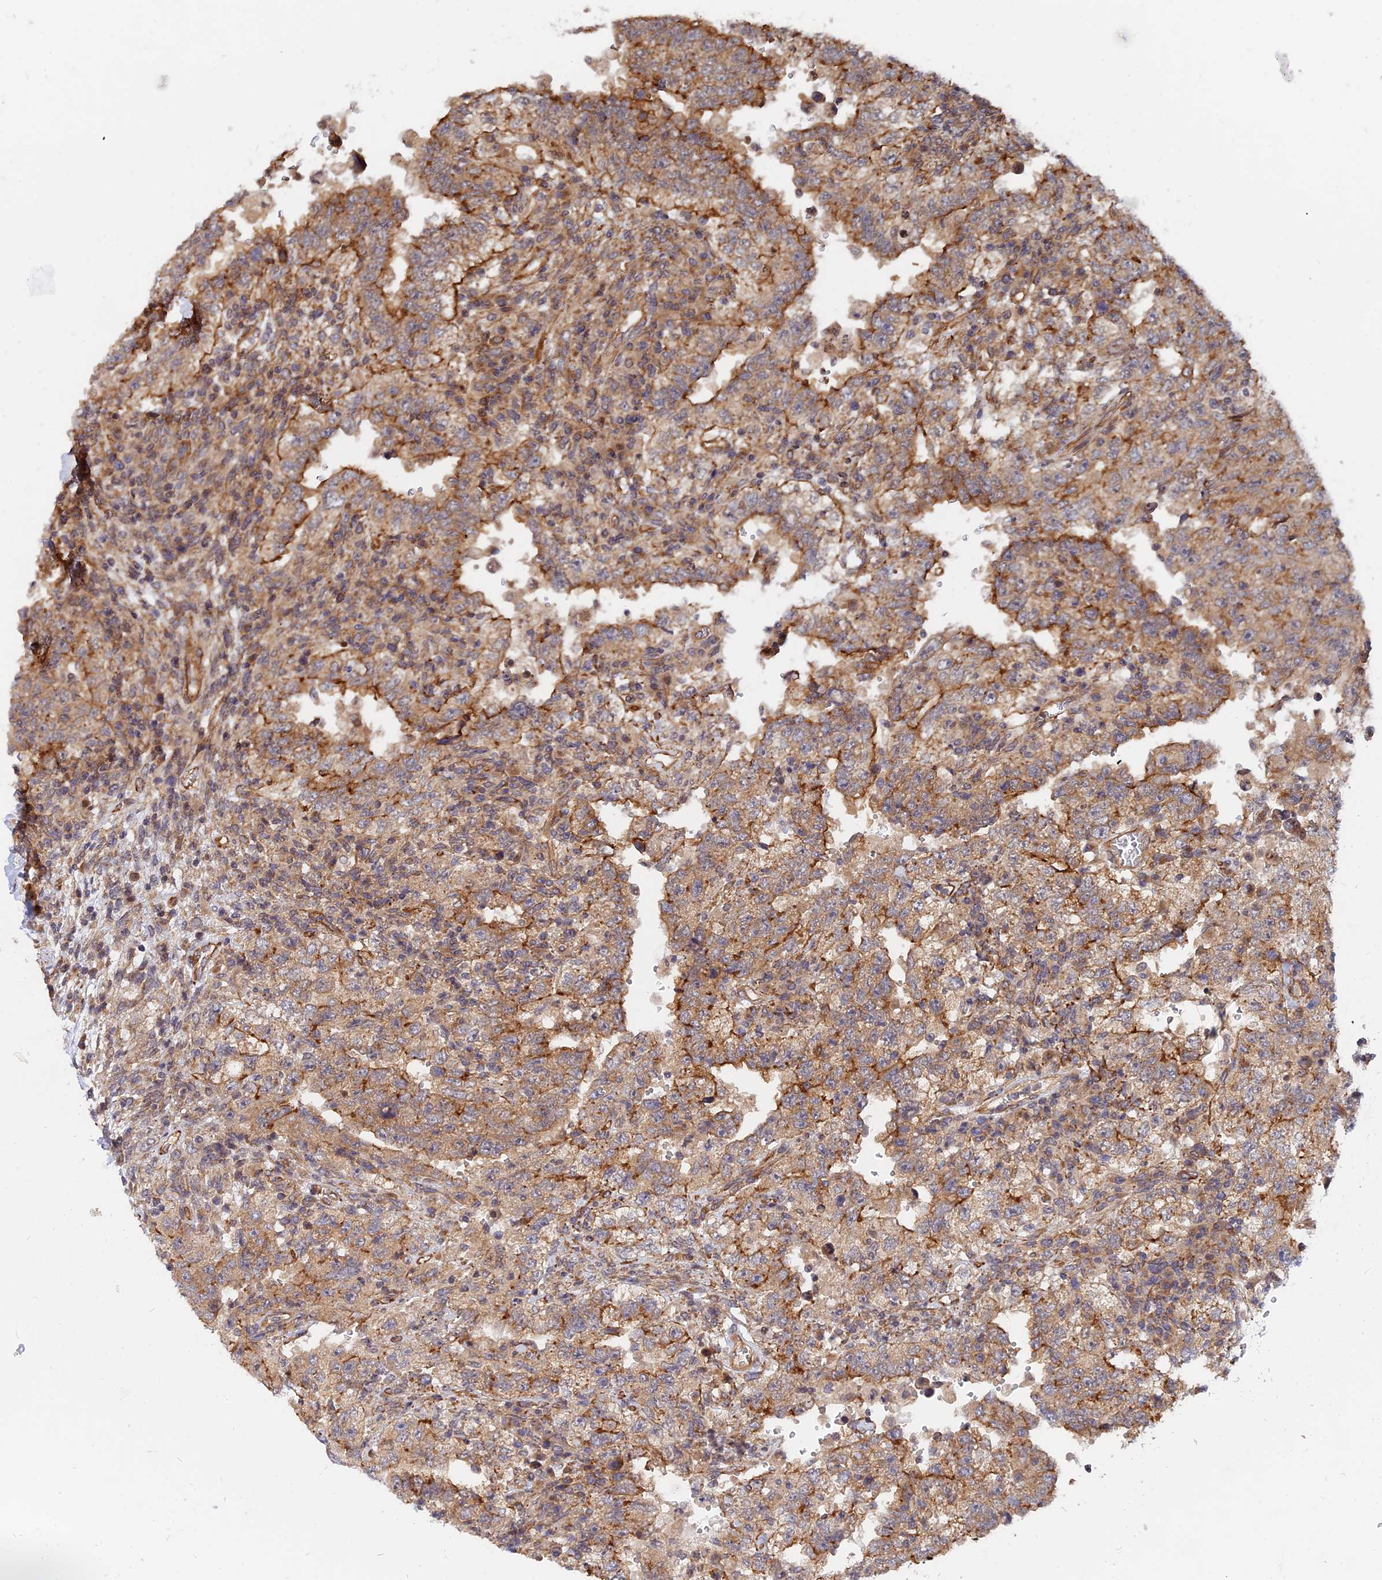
{"staining": {"intensity": "moderate", "quantity": ">75%", "location": "cytoplasmic/membranous"}, "tissue": "testis cancer", "cell_type": "Tumor cells", "image_type": "cancer", "snomed": [{"axis": "morphology", "description": "Carcinoma, Embryonal, NOS"}, {"axis": "topography", "description": "Testis"}], "caption": "Moderate cytoplasmic/membranous staining is appreciated in approximately >75% of tumor cells in testis embryonal carcinoma.", "gene": "WDR41", "patient": {"sex": "male", "age": 26}}